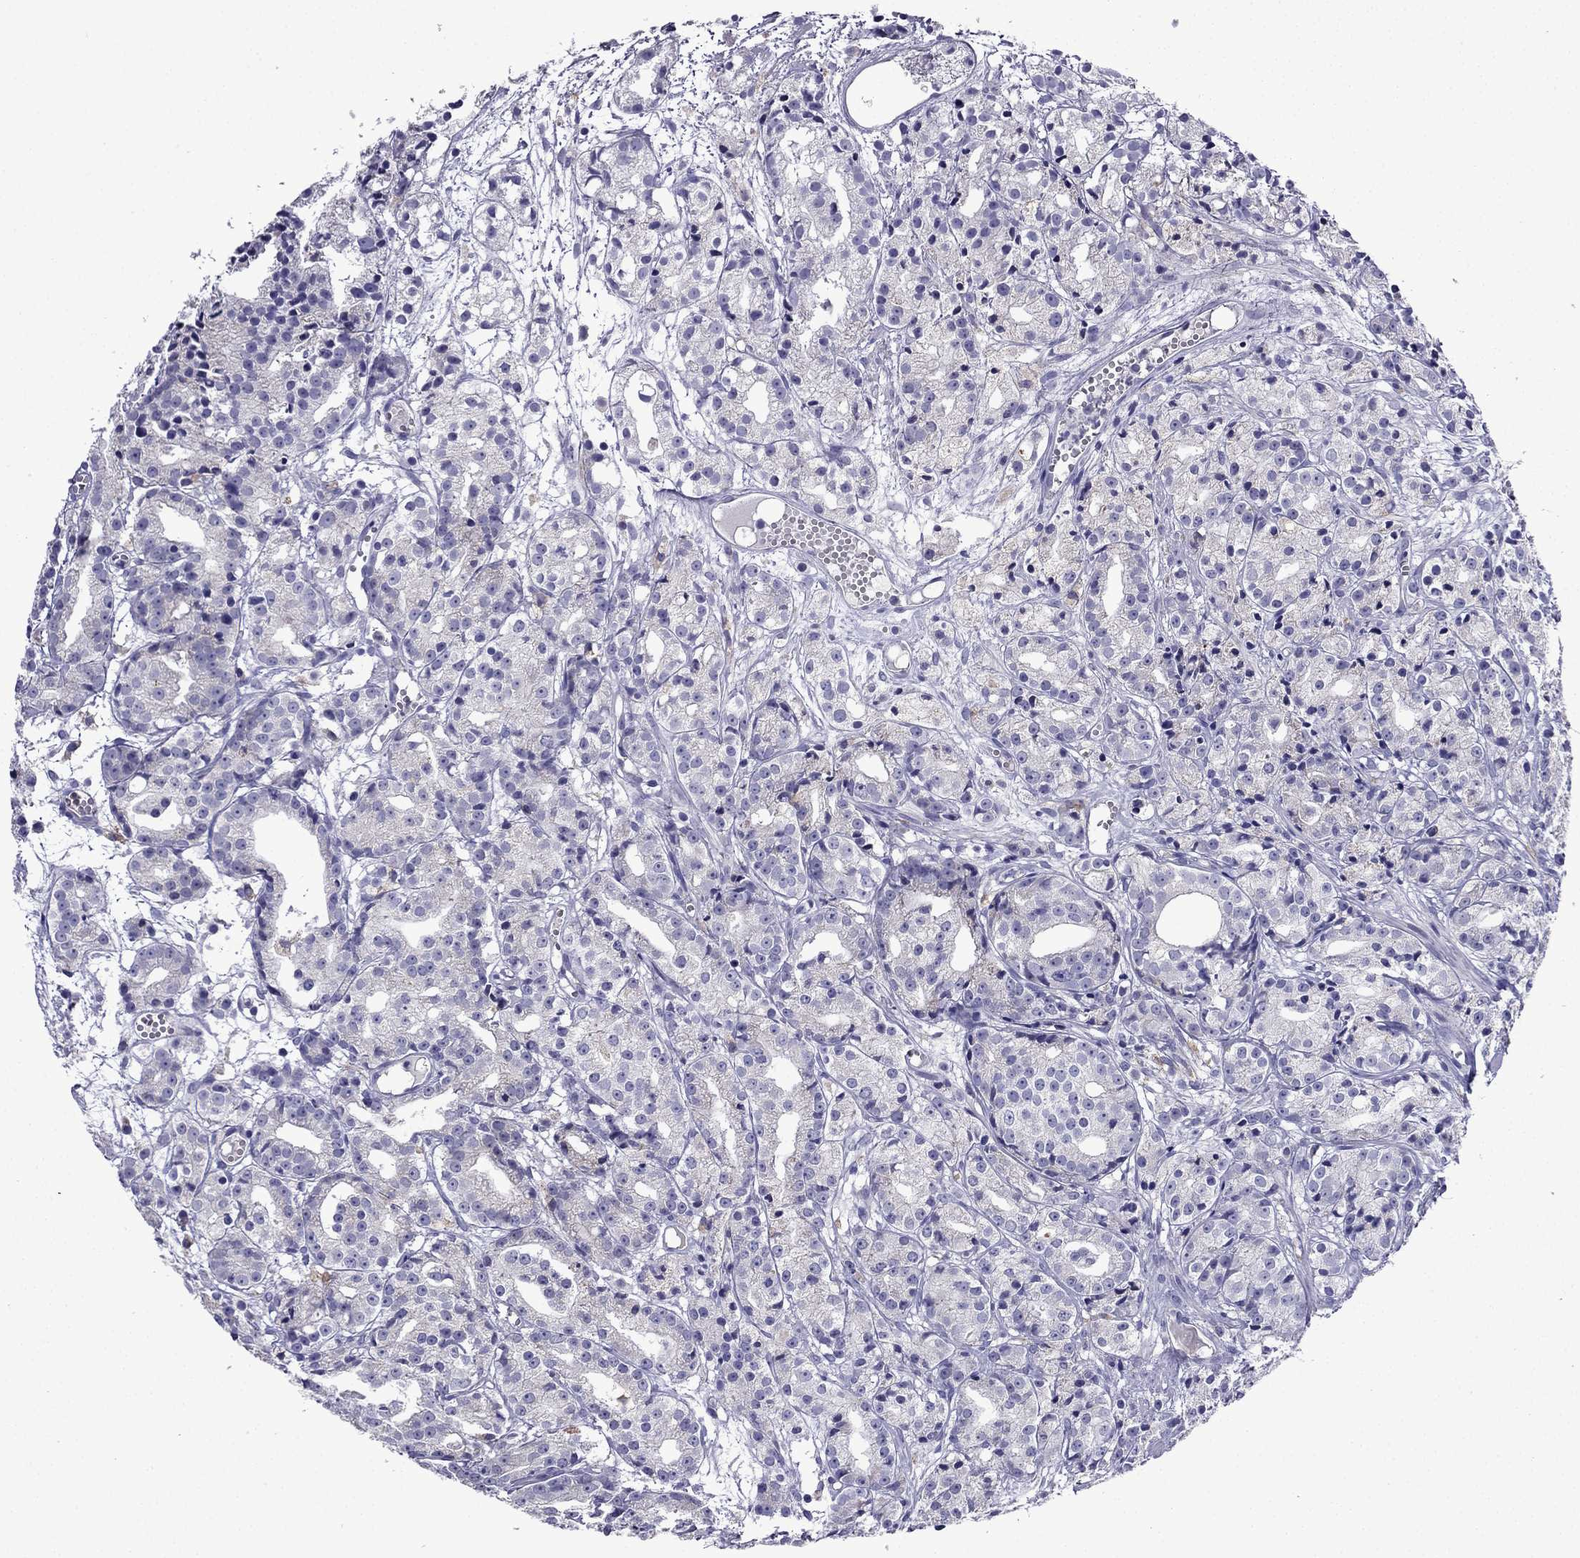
{"staining": {"intensity": "negative", "quantity": "none", "location": "none"}, "tissue": "prostate cancer", "cell_type": "Tumor cells", "image_type": "cancer", "snomed": [{"axis": "morphology", "description": "Adenocarcinoma, Medium grade"}, {"axis": "topography", "description": "Prostate"}], "caption": "Immunohistochemistry histopathology image of human medium-grade adenocarcinoma (prostate) stained for a protein (brown), which exhibits no staining in tumor cells.", "gene": "TSSK4", "patient": {"sex": "male", "age": 74}}